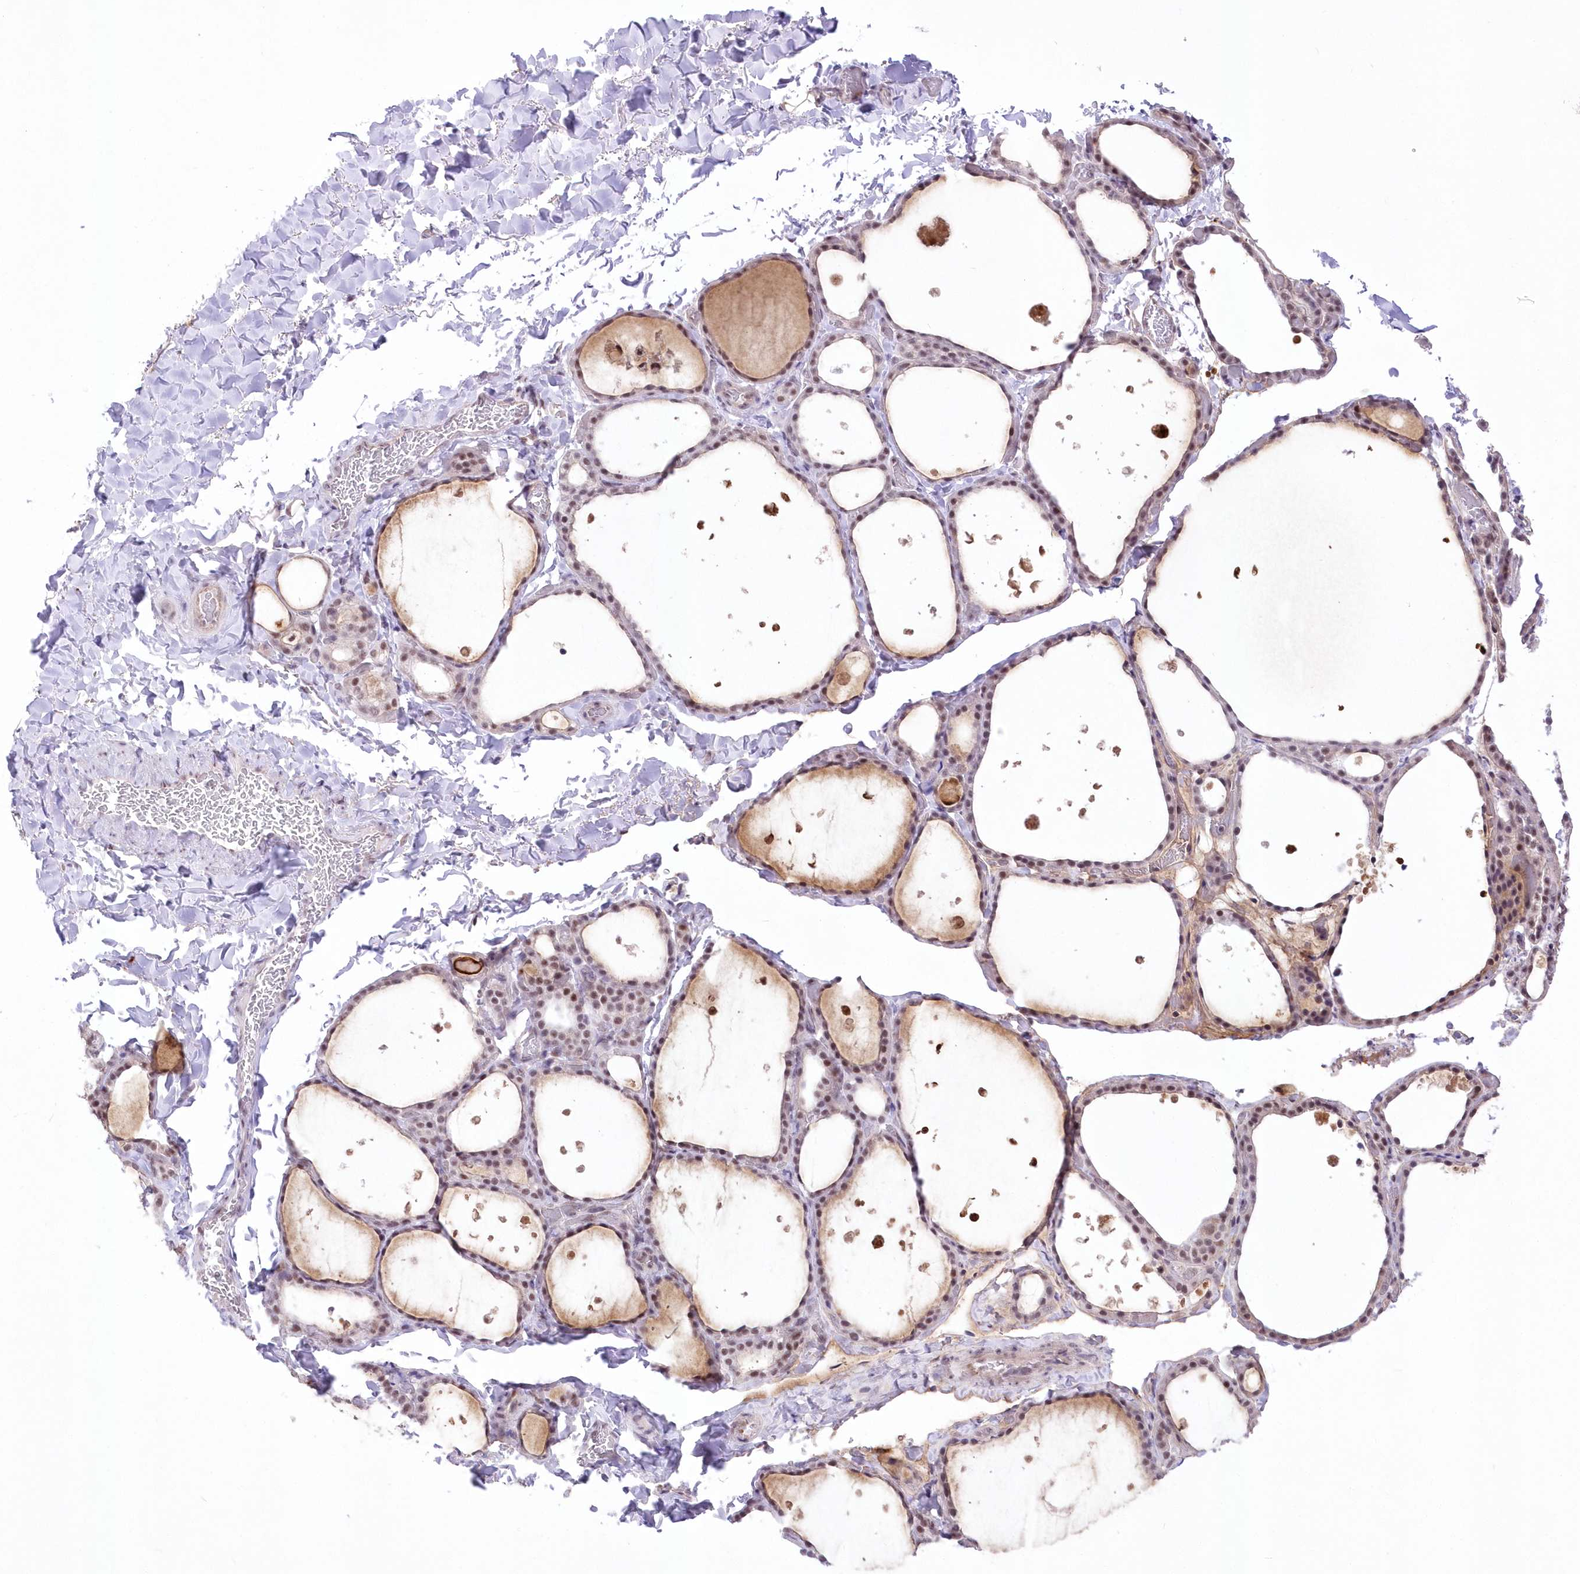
{"staining": {"intensity": "moderate", "quantity": ">75%", "location": "nuclear"}, "tissue": "thyroid gland", "cell_type": "Glandular cells", "image_type": "normal", "snomed": [{"axis": "morphology", "description": "Normal tissue, NOS"}, {"axis": "topography", "description": "Thyroid gland"}], "caption": "This micrograph displays immunohistochemistry (IHC) staining of unremarkable thyroid gland, with medium moderate nuclear staining in approximately >75% of glandular cells.", "gene": "NSUN2", "patient": {"sex": "female", "age": 44}}